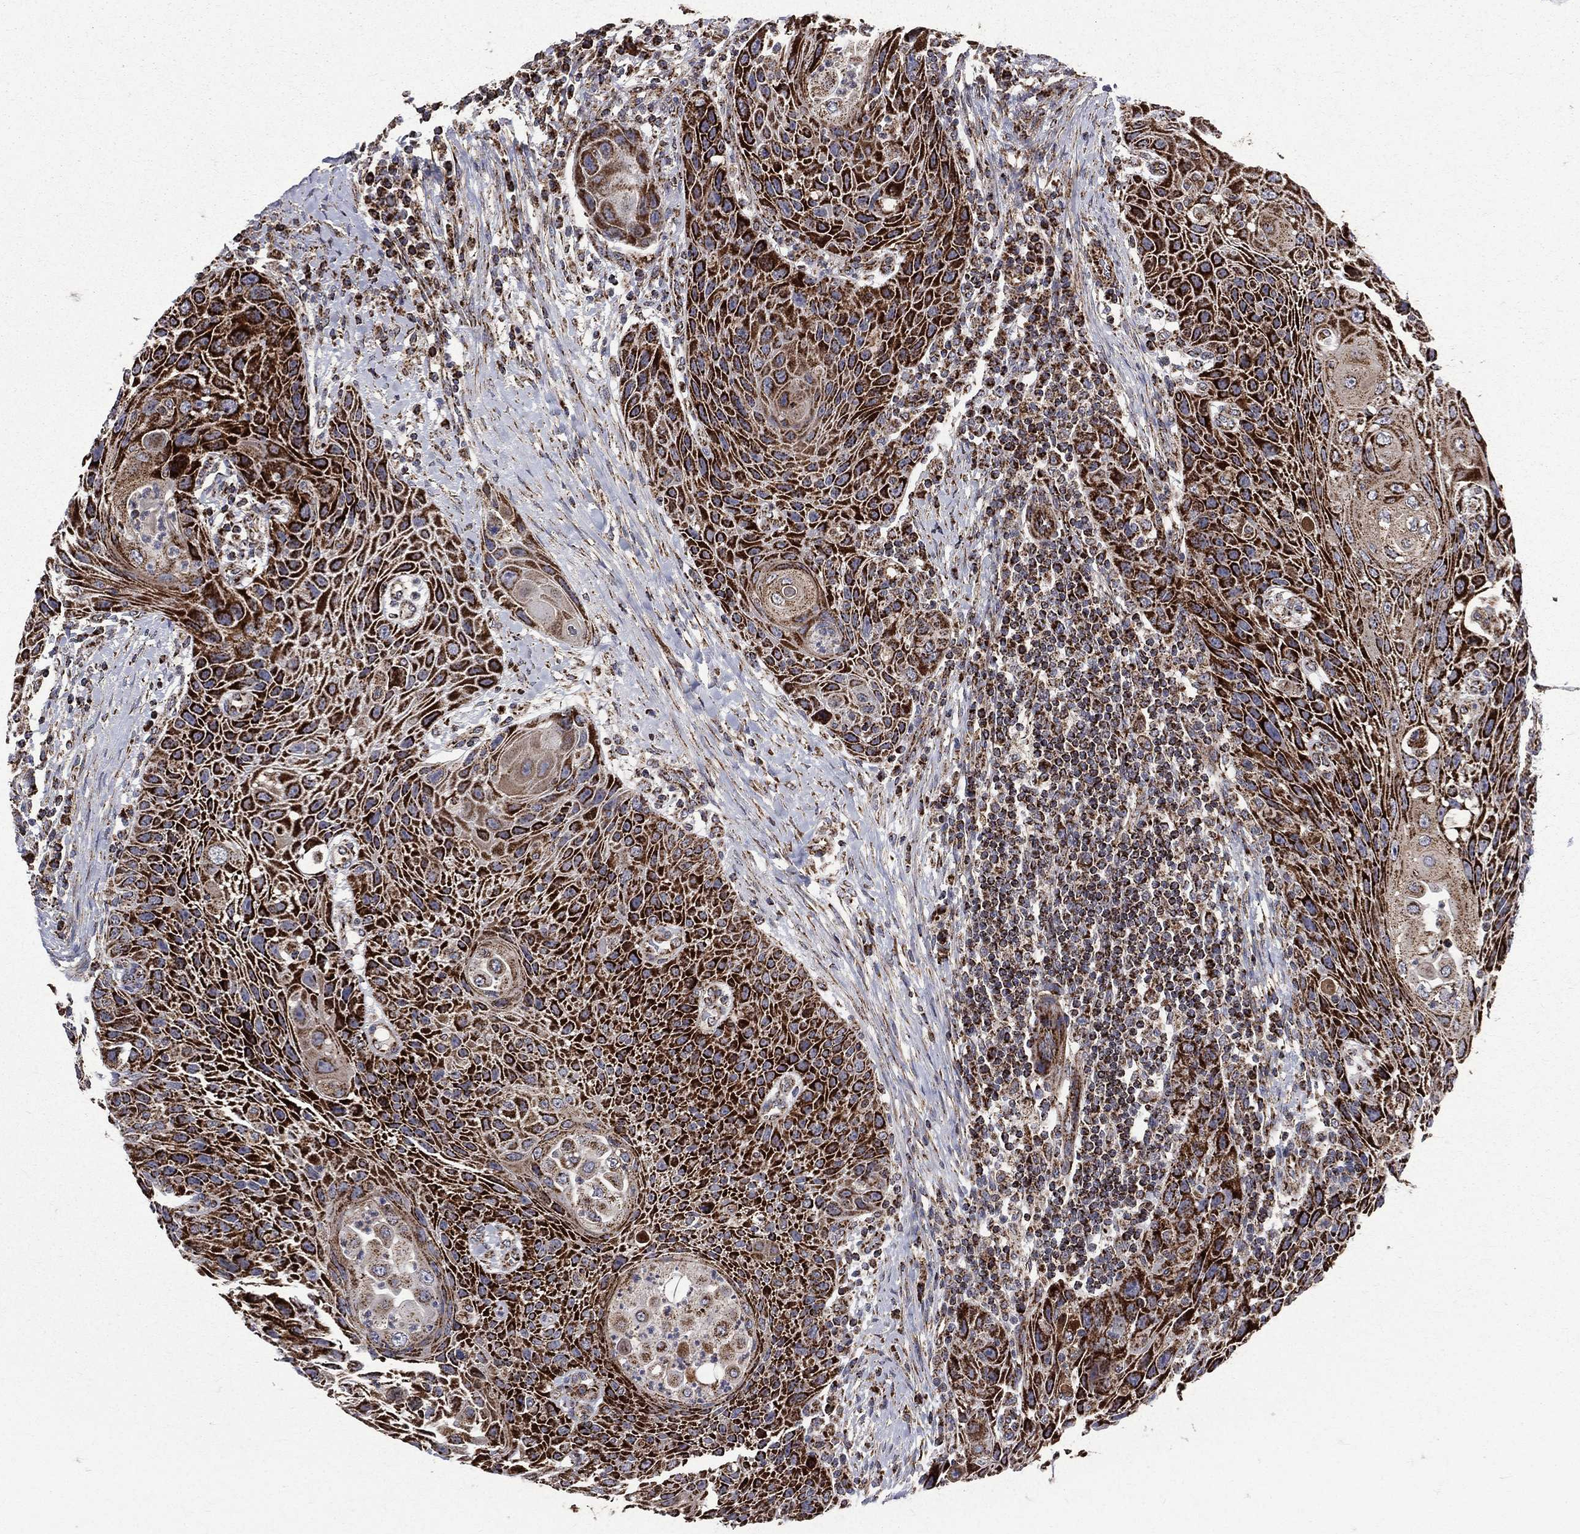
{"staining": {"intensity": "strong", "quantity": ">75%", "location": "cytoplasmic/membranous"}, "tissue": "head and neck cancer", "cell_type": "Tumor cells", "image_type": "cancer", "snomed": [{"axis": "morphology", "description": "Squamous cell carcinoma, NOS"}, {"axis": "topography", "description": "Head-Neck"}], "caption": "High-power microscopy captured an immunohistochemistry histopathology image of head and neck squamous cell carcinoma, revealing strong cytoplasmic/membranous staining in about >75% of tumor cells. The staining was performed using DAB (3,3'-diaminobenzidine), with brown indicating positive protein expression. Nuclei are stained blue with hematoxylin.", "gene": "GOT2", "patient": {"sex": "male", "age": 69}}